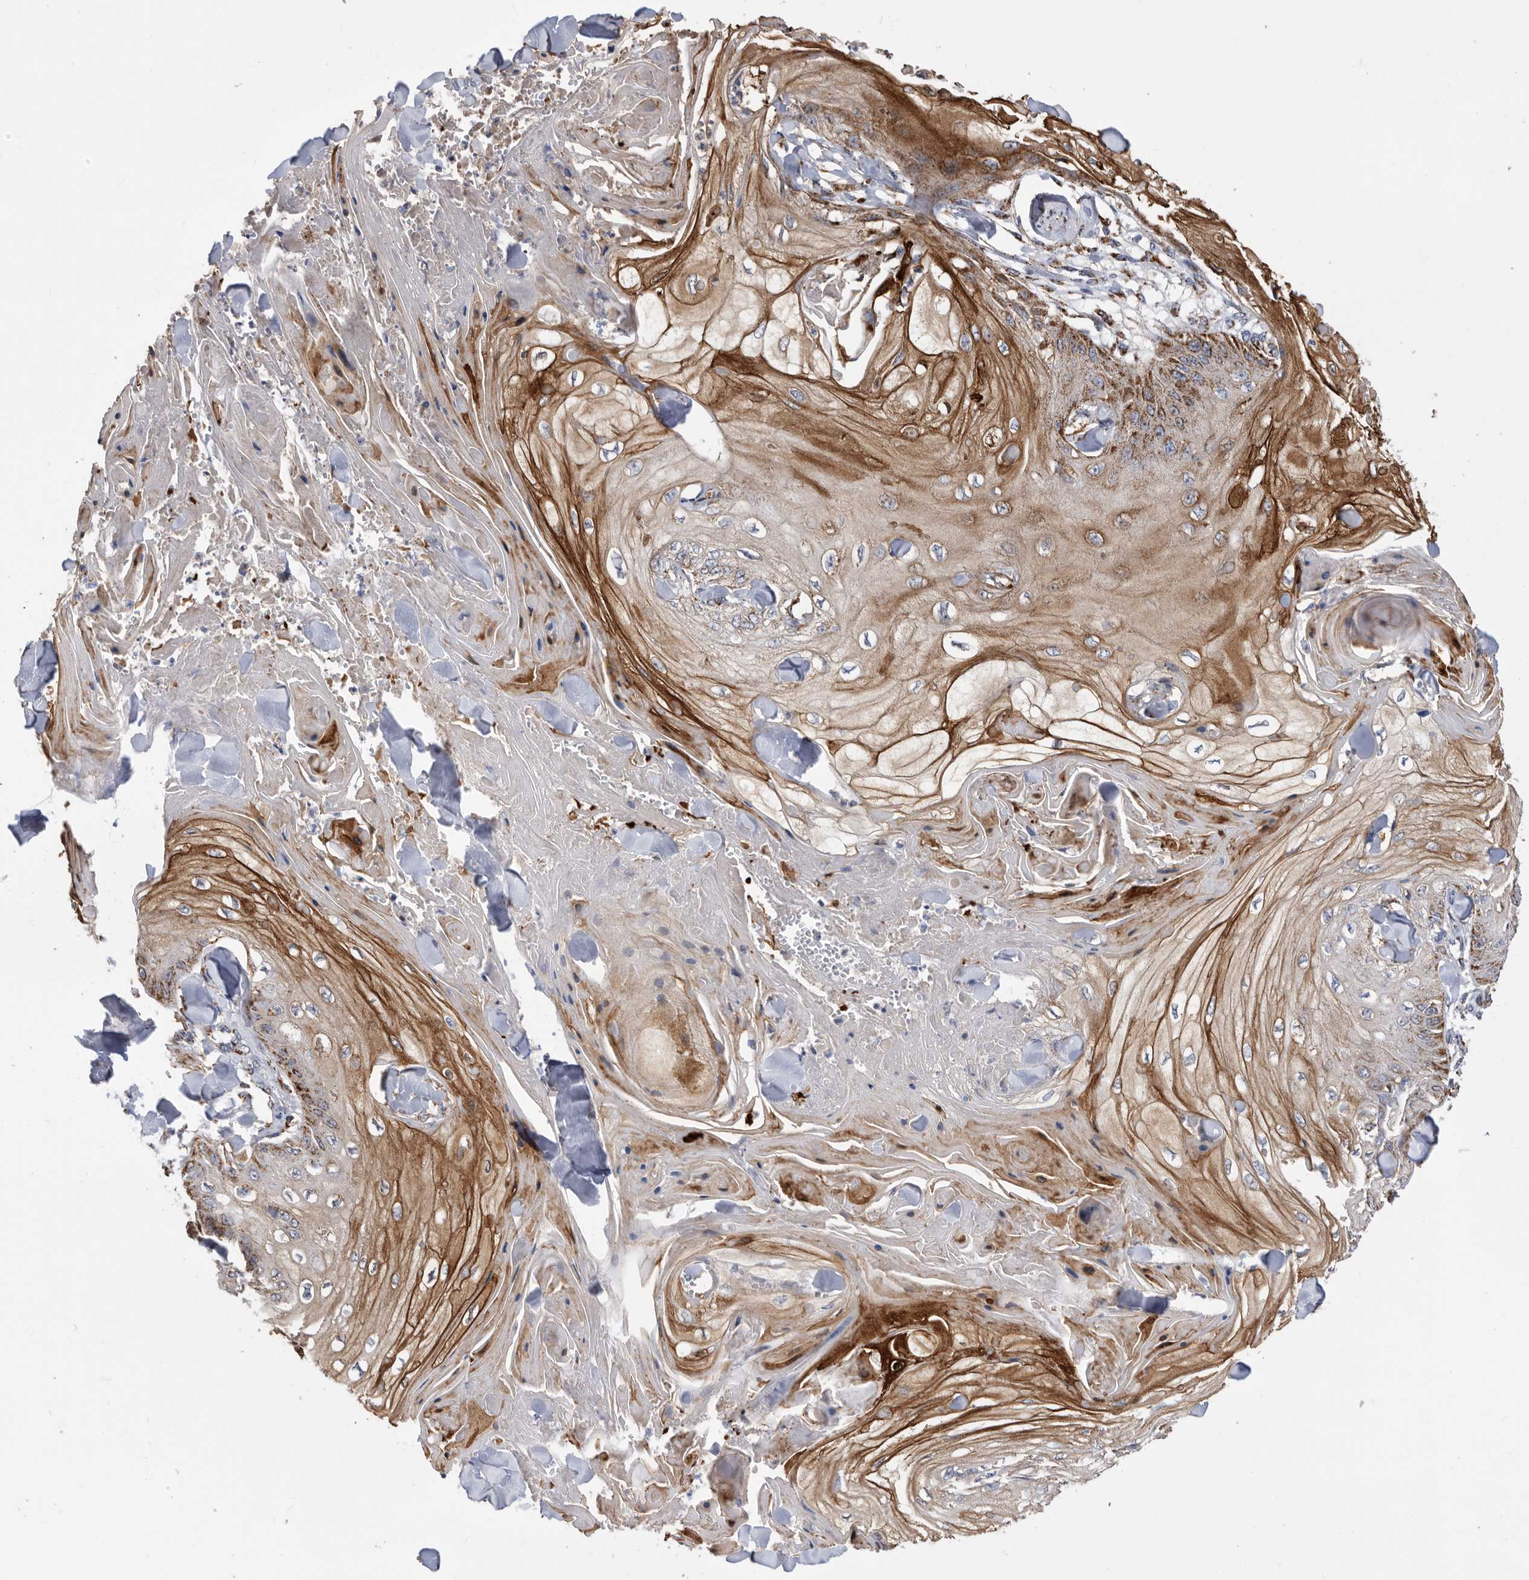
{"staining": {"intensity": "strong", "quantity": "25%-75%", "location": "cytoplasmic/membranous"}, "tissue": "skin cancer", "cell_type": "Tumor cells", "image_type": "cancer", "snomed": [{"axis": "morphology", "description": "Squamous cell carcinoma, NOS"}, {"axis": "topography", "description": "Skin"}], "caption": "Tumor cells show strong cytoplasmic/membranous positivity in about 25%-75% of cells in skin cancer (squamous cell carcinoma). (brown staining indicates protein expression, while blue staining denotes nuclei).", "gene": "WFDC1", "patient": {"sex": "male", "age": 74}}